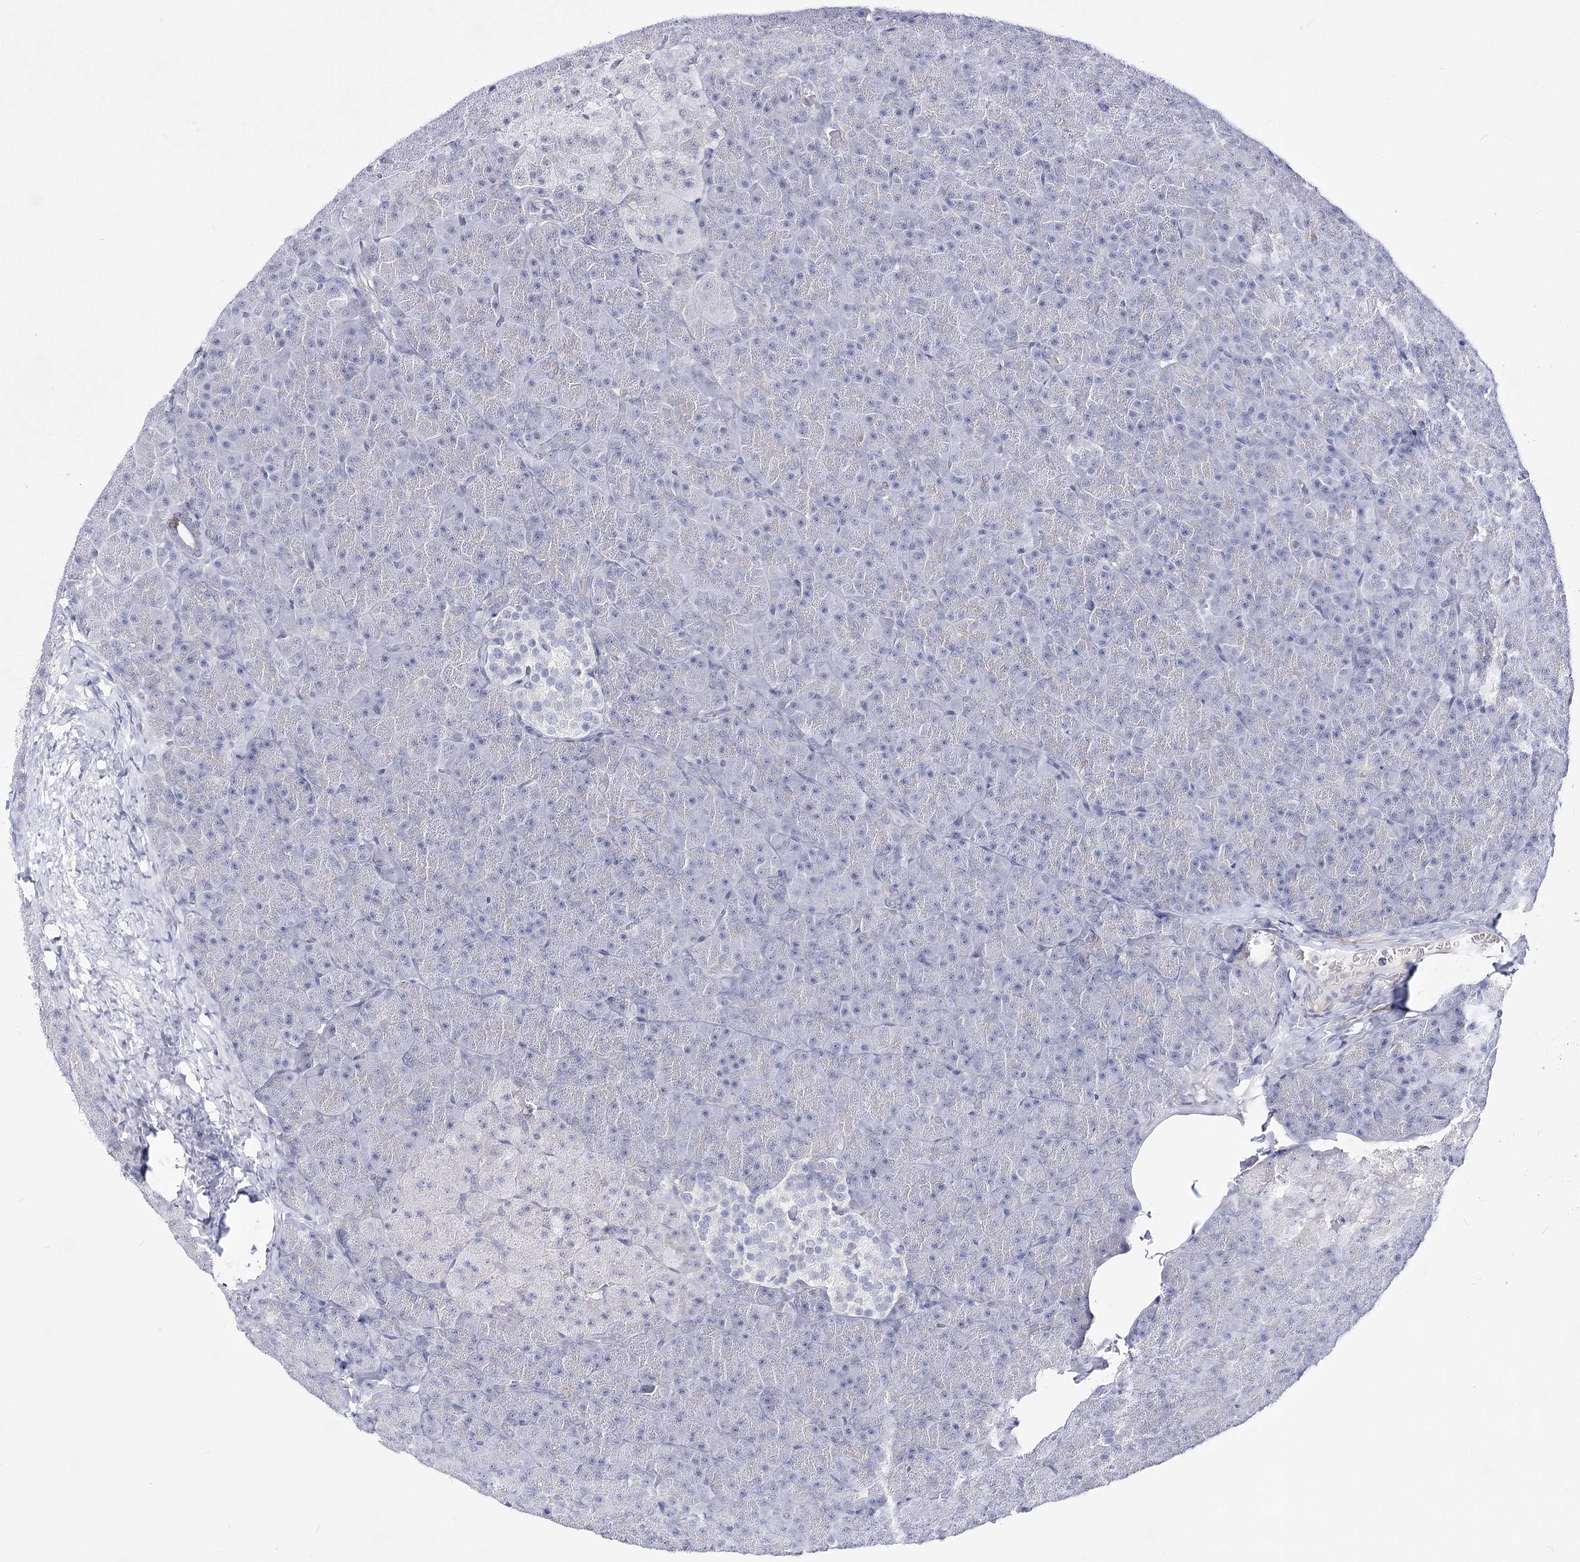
{"staining": {"intensity": "negative", "quantity": "none", "location": "none"}, "tissue": "pancreas", "cell_type": "Exocrine glandular cells", "image_type": "normal", "snomed": [{"axis": "morphology", "description": "Normal tissue, NOS"}, {"axis": "topography", "description": "Pancreas"}], "caption": "The micrograph reveals no staining of exocrine glandular cells in normal pancreas.", "gene": "ATP10B", "patient": {"sex": "male", "age": 36}}